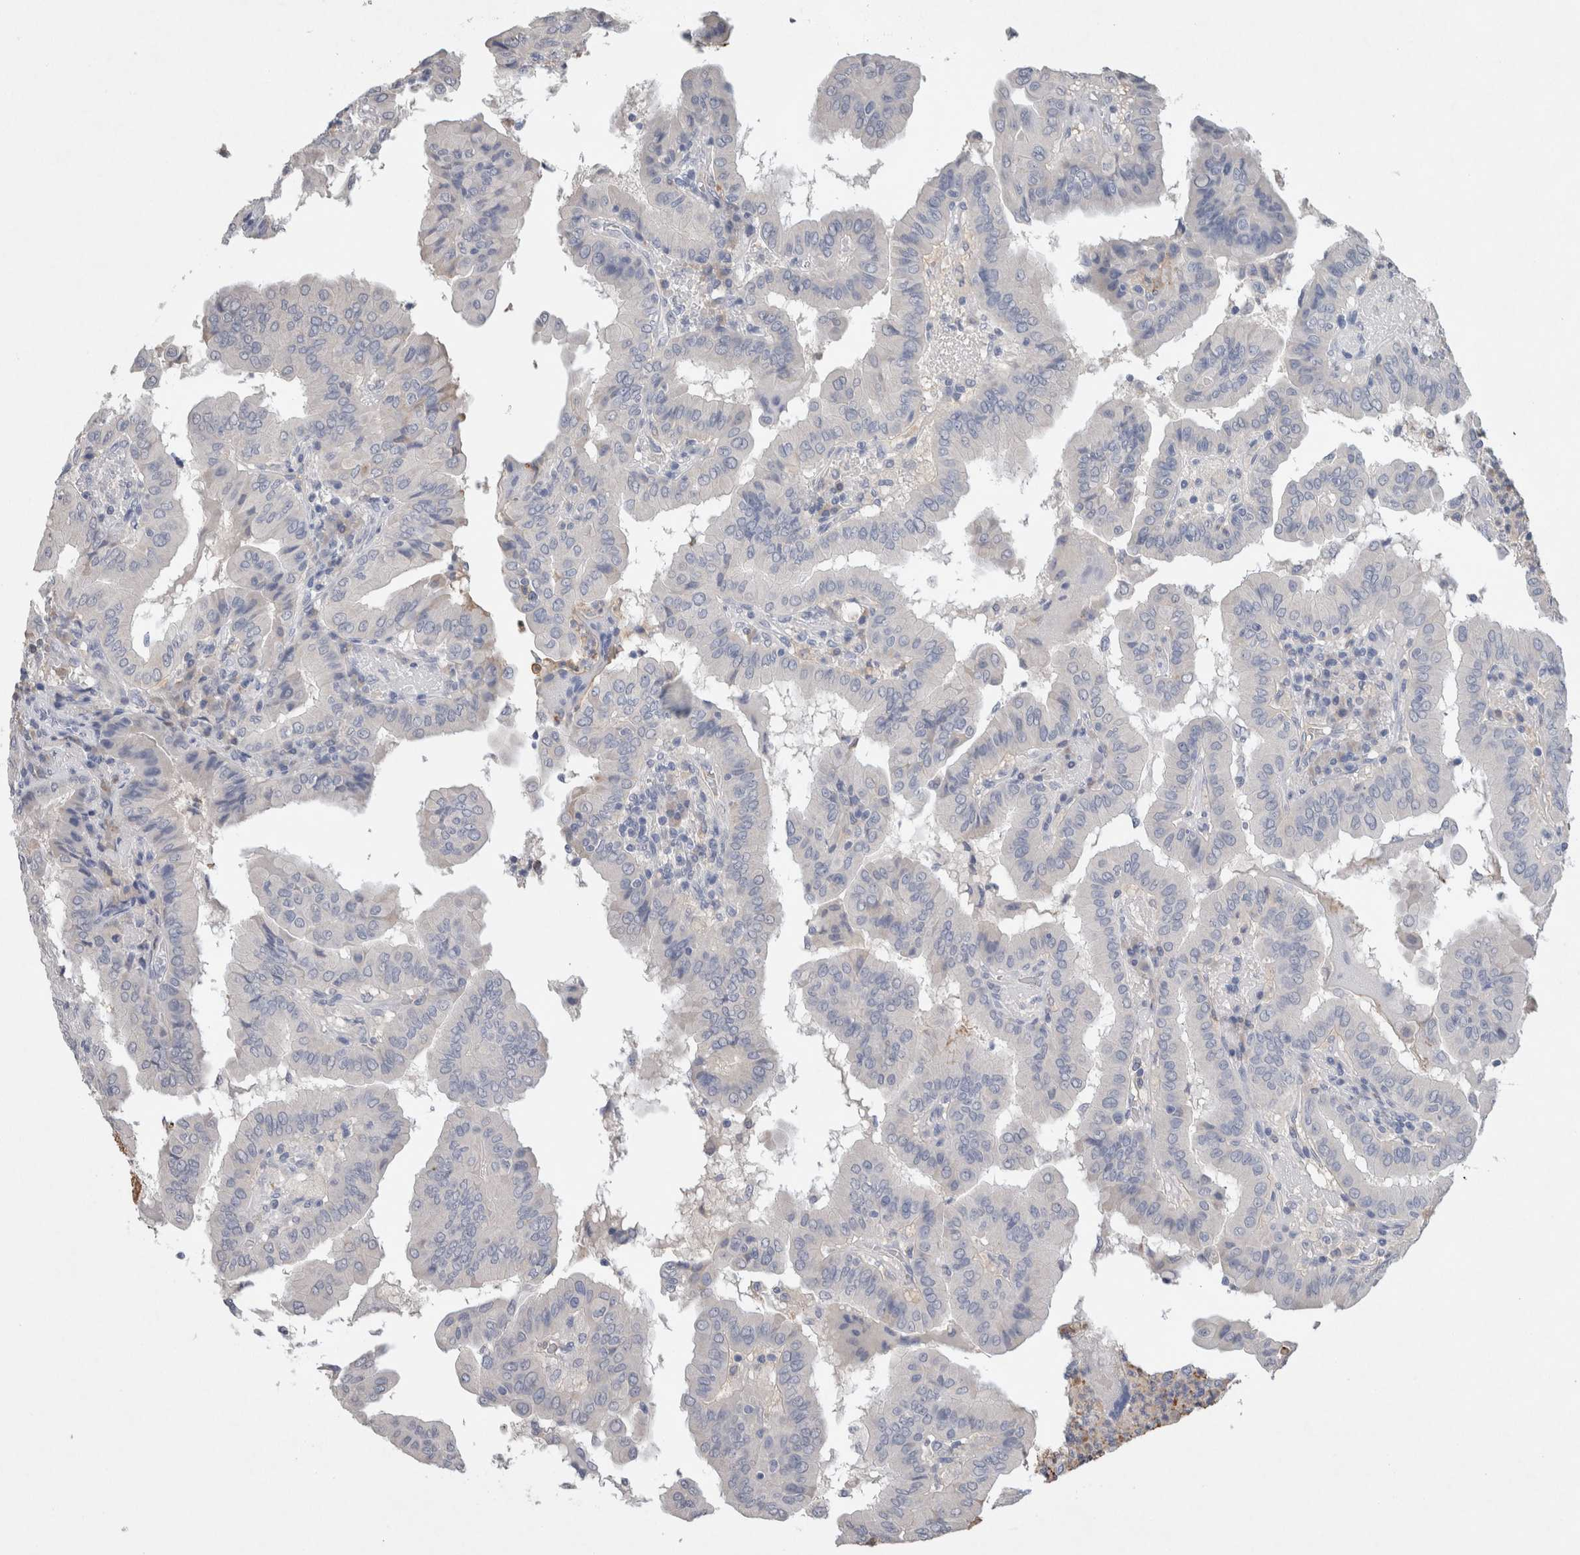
{"staining": {"intensity": "negative", "quantity": "none", "location": "none"}, "tissue": "thyroid cancer", "cell_type": "Tumor cells", "image_type": "cancer", "snomed": [{"axis": "morphology", "description": "Papillary adenocarcinoma, NOS"}, {"axis": "topography", "description": "Thyroid gland"}], "caption": "Tumor cells are negative for protein expression in human papillary adenocarcinoma (thyroid). The staining is performed using DAB brown chromogen with nuclei counter-stained in using hematoxylin.", "gene": "FABP7", "patient": {"sex": "male", "age": 33}}